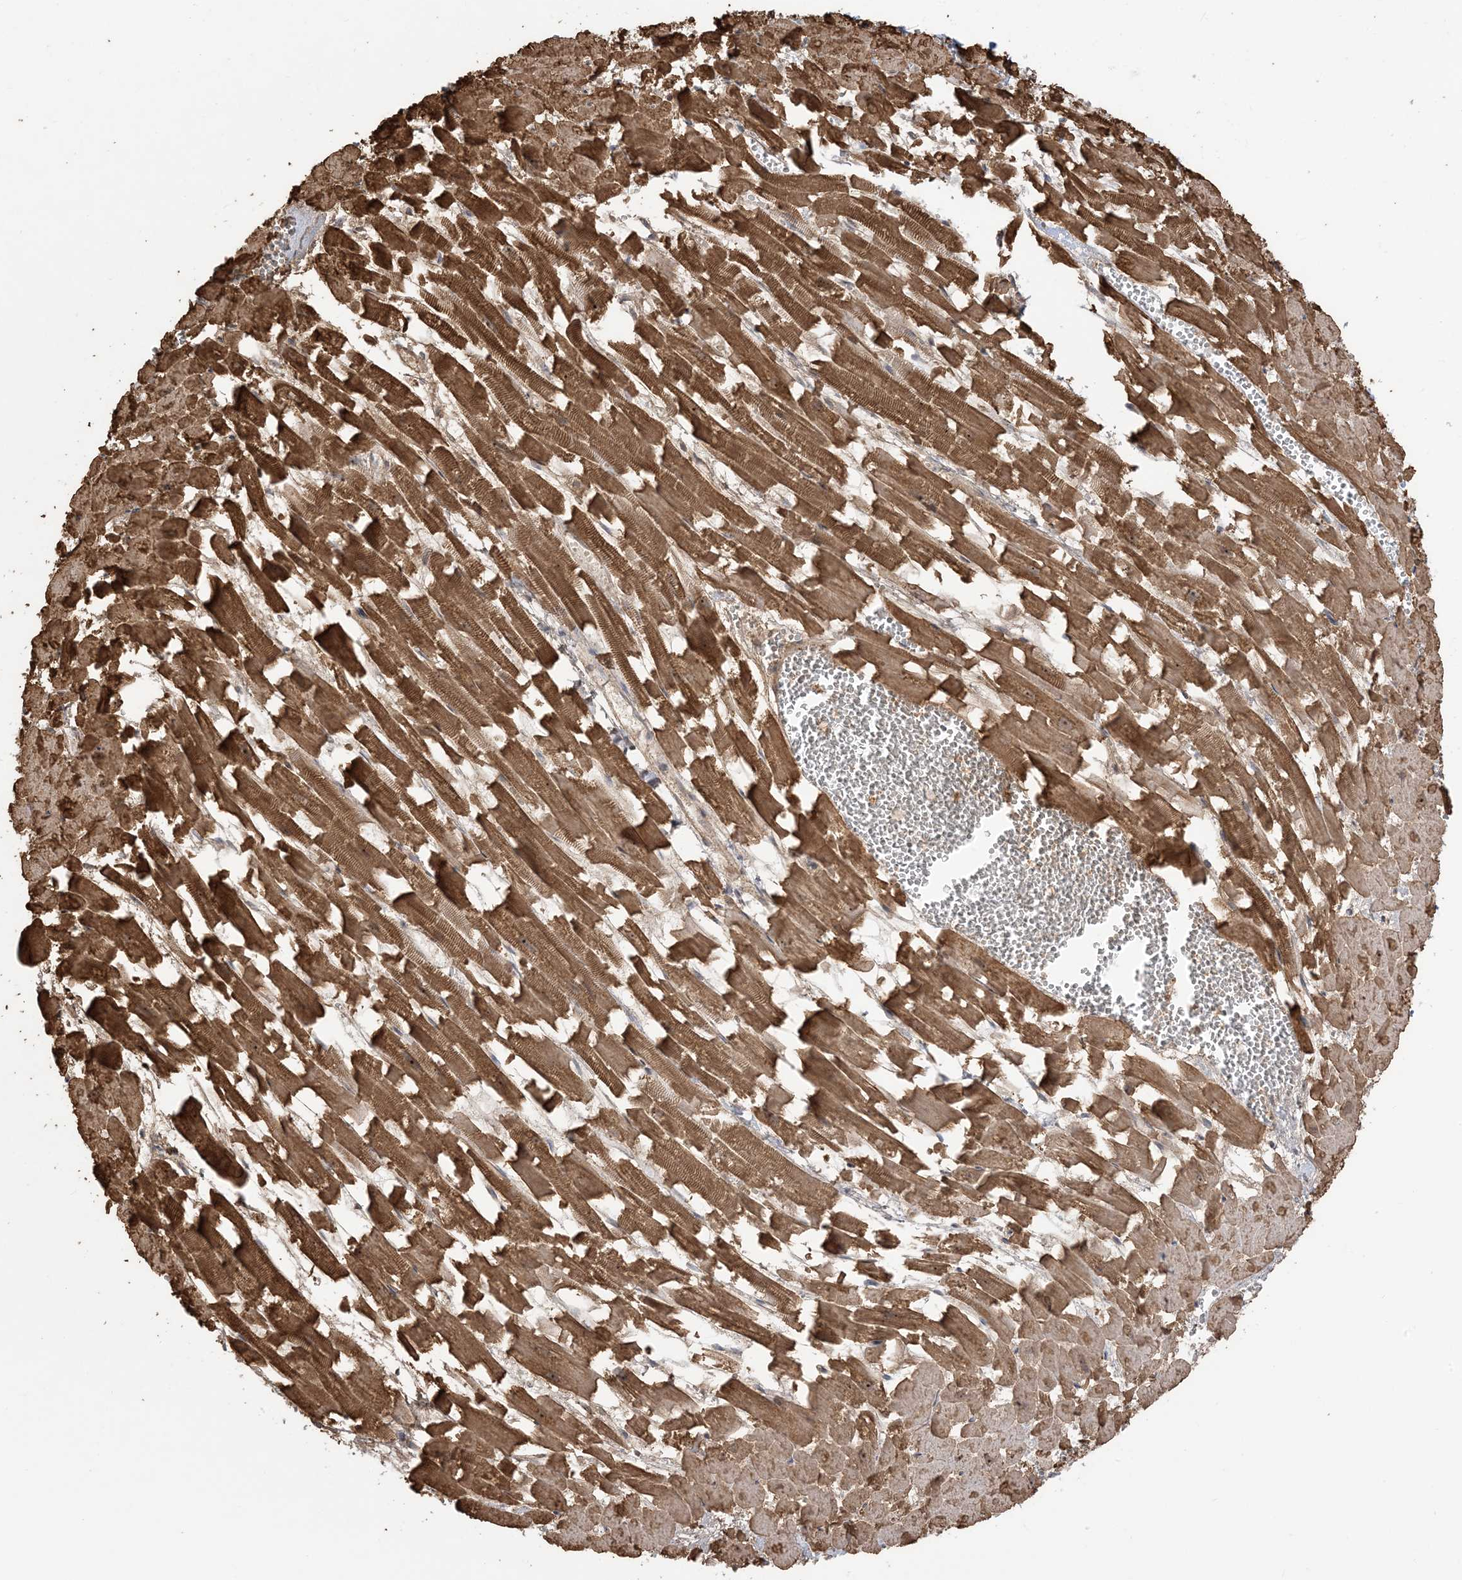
{"staining": {"intensity": "moderate", "quantity": ">75%", "location": "cytoplasmic/membranous,nuclear"}, "tissue": "heart muscle", "cell_type": "Cardiomyocytes", "image_type": "normal", "snomed": [{"axis": "morphology", "description": "Normal tissue, NOS"}, {"axis": "topography", "description": "Heart"}], "caption": "Immunohistochemical staining of benign heart muscle exhibits moderate cytoplasmic/membranous,nuclear protein staining in approximately >75% of cardiomyocytes. Immunohistochemistry stains the protein of interest in brown and the nuclei are stained blue.", "gene": "MAPKBP1", "patient": {"sex": "female", "age": 64}}